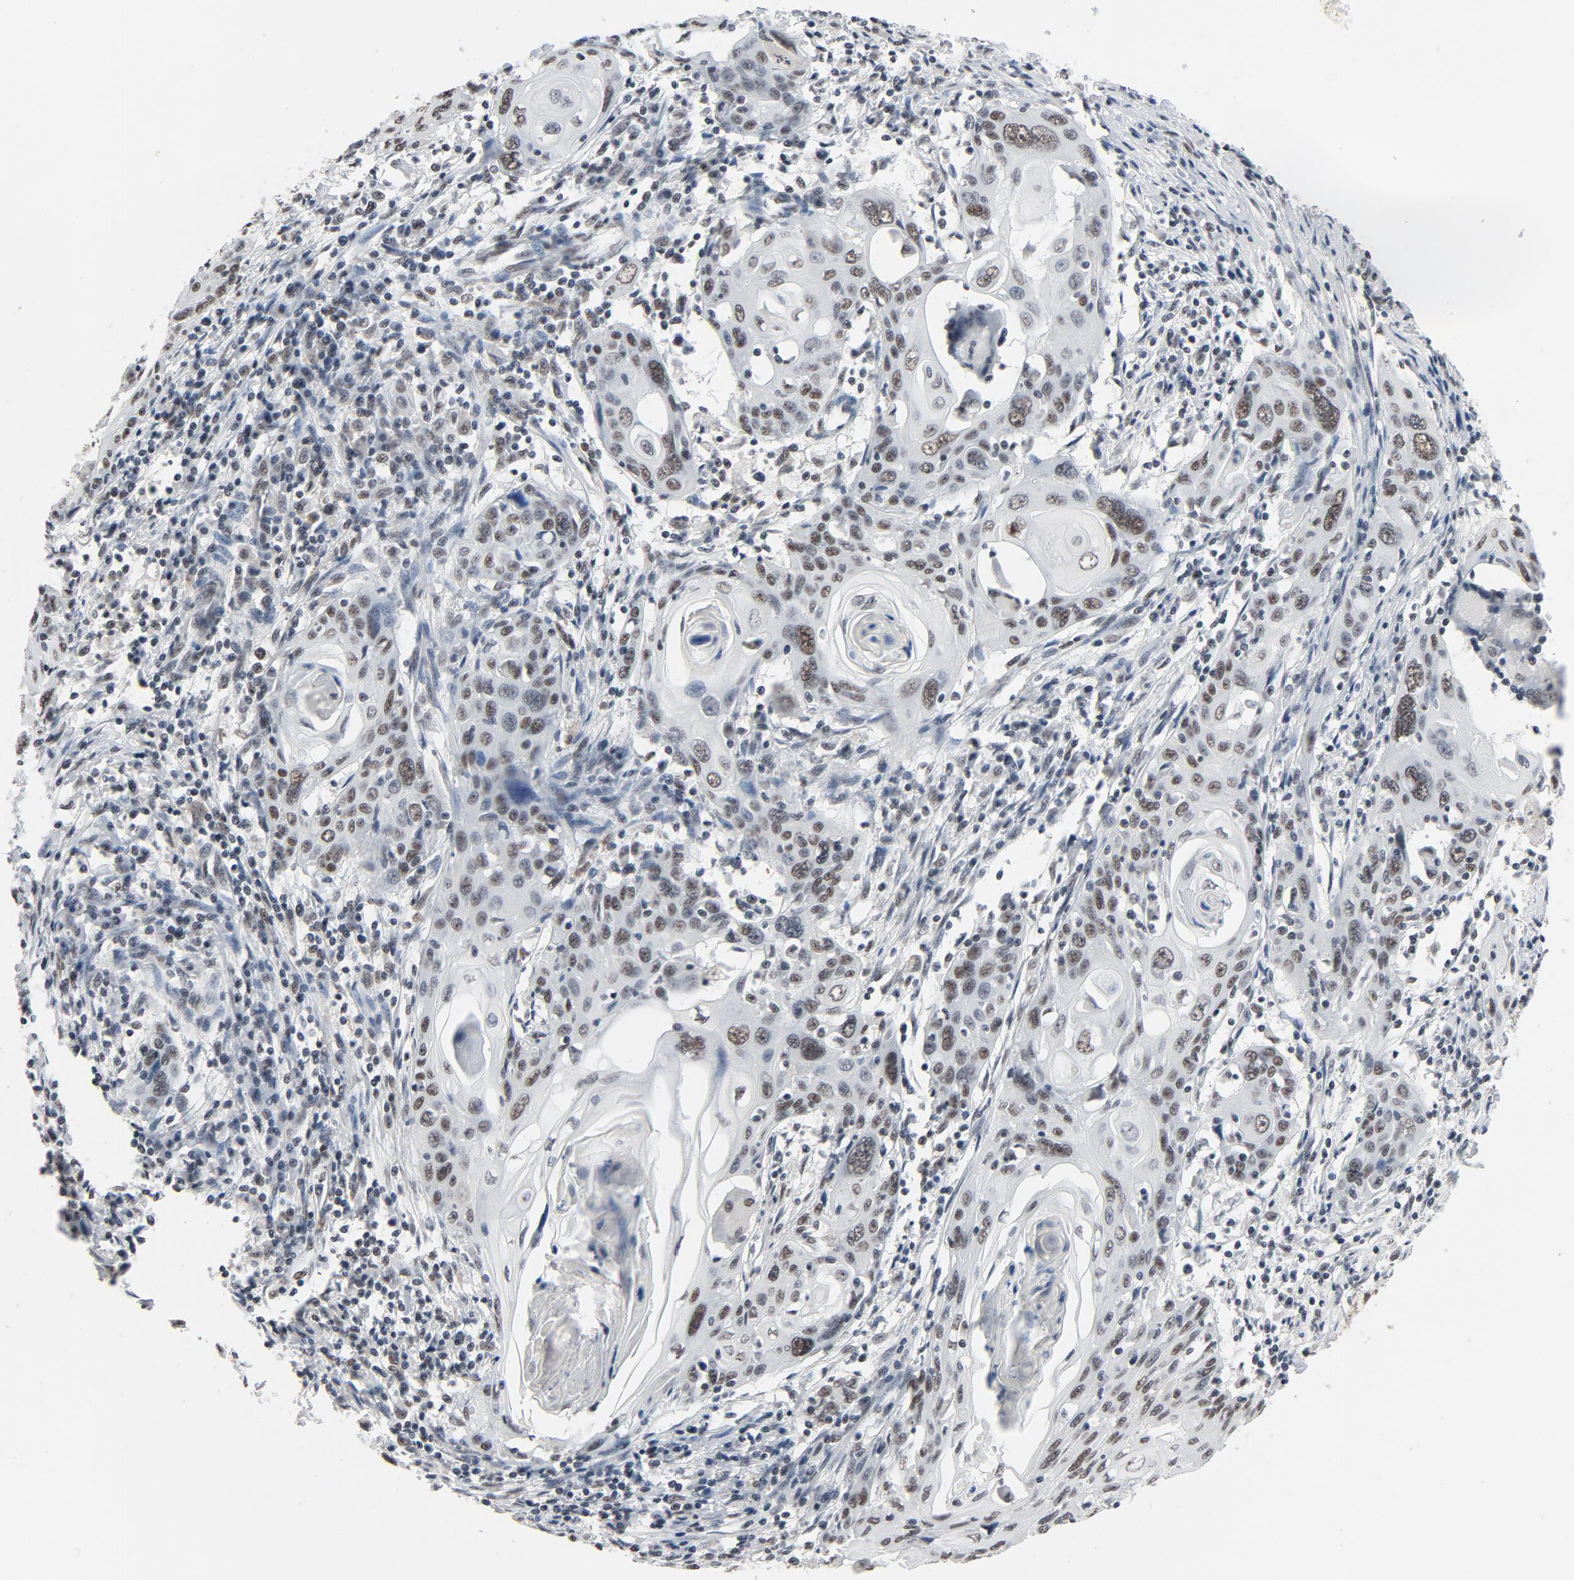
{"staining": {"intensity": "moderate", "quantity": ">75%", "location": "nuclear"}, "tissue": "cervical cancer", "cell_type": "Tumor cells", "image_type": "cancer", "snomed": [{"axis": "morphology", "description": "Squamous cell carcinoma, NOS"}, {"axis": "topography", "description": "Cervix"}], "caption": "Immunohistochemistry micrograph of cervical squamous cell carcinoma stained for a protein (brown), which exhibits medium levels of moderate nuclear staining in about >75% of tumor cells.", "gene": "MRE11", "patient": {"sex": "female", "age": 54}}